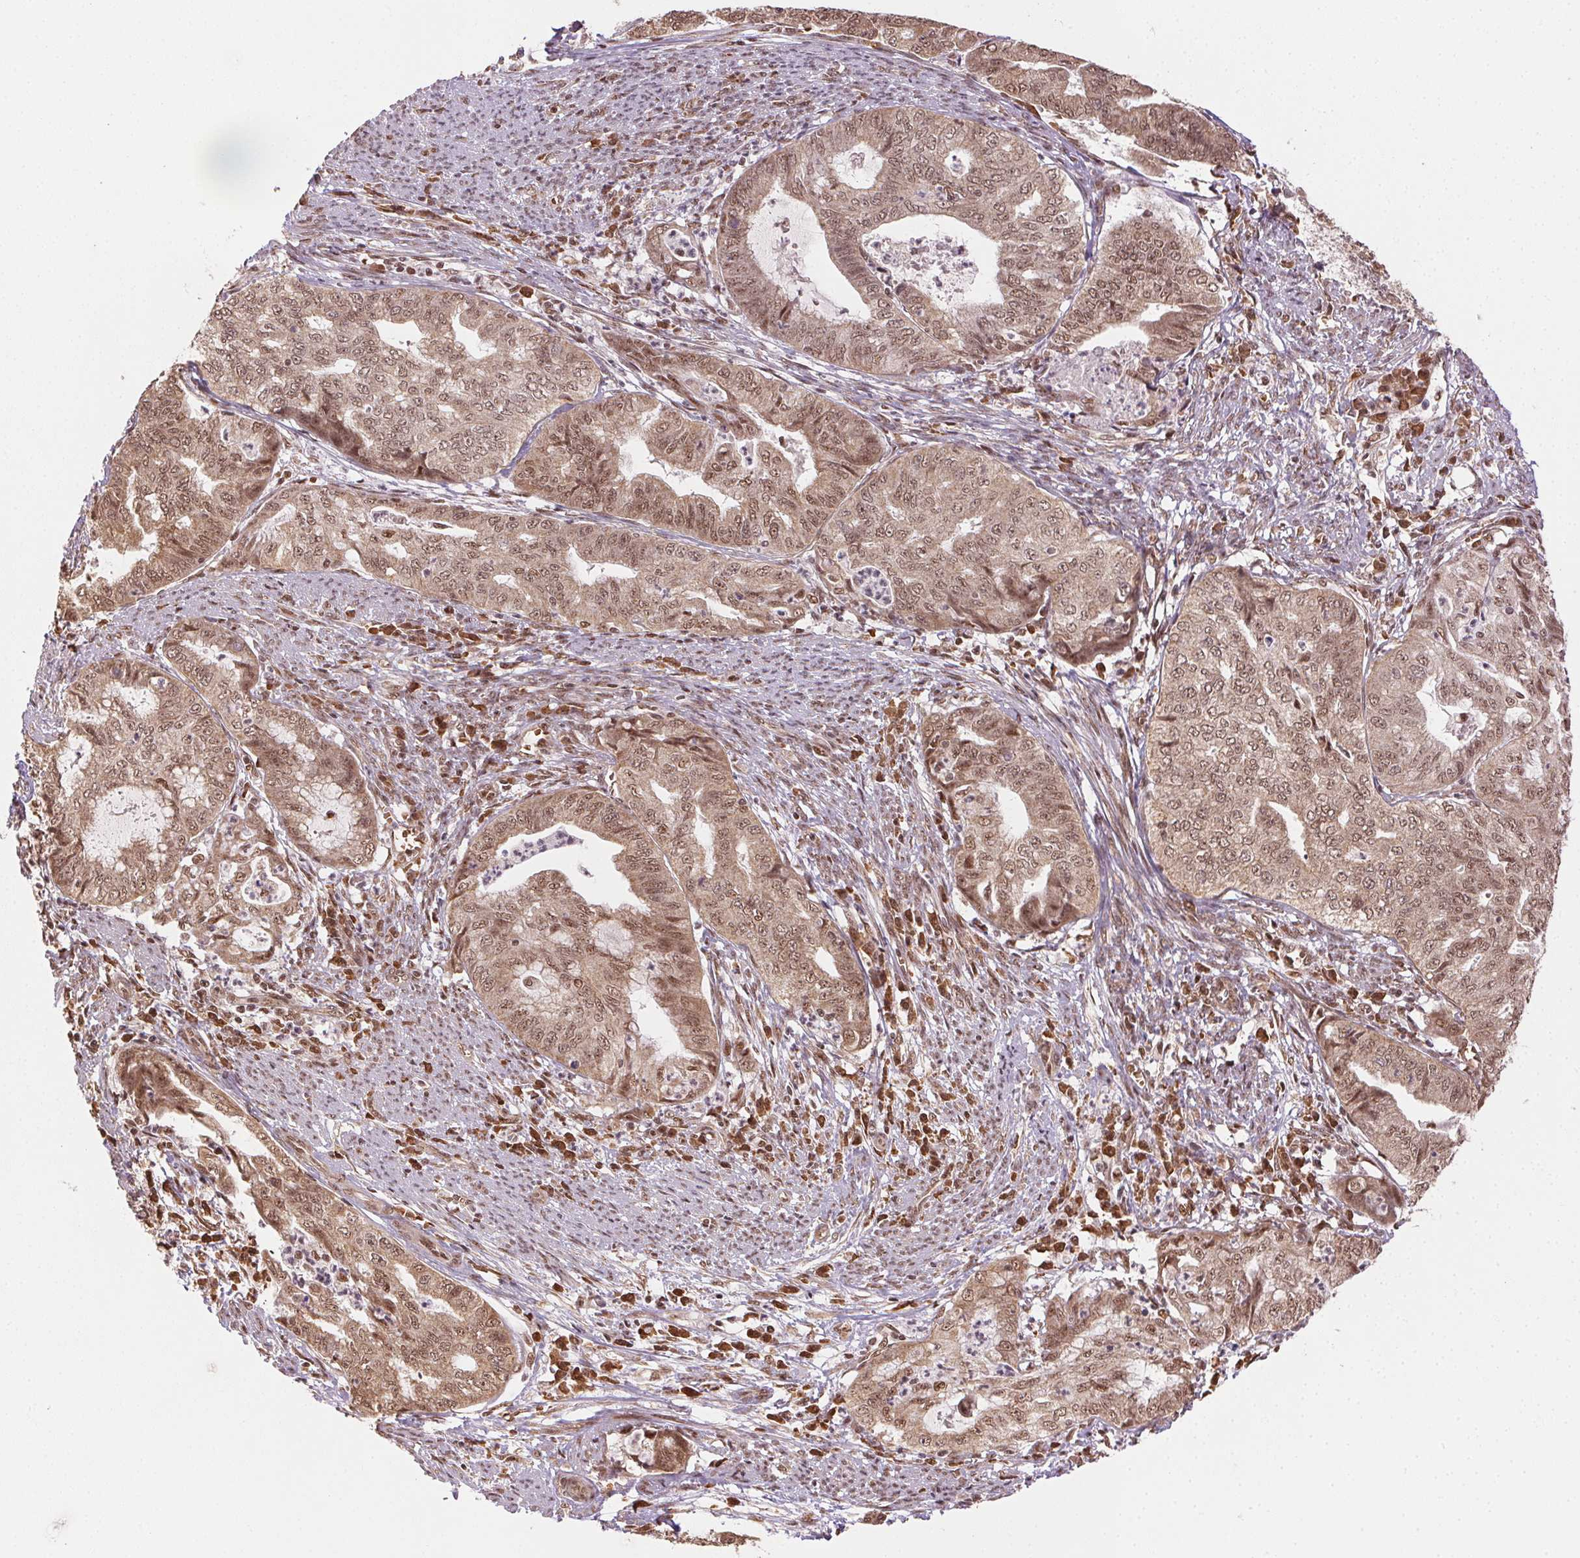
{"staining": {"intensity": "moderate", "quantity": "25%-75%", "location": "cytoplasmic/membranous,nuclear"}, "tissue": "endometrial cancer", "cell_type": "Tumor cells", "image_type": "cancer", "snomed": [{"axis": "morphology", "description": "Adenocarcinoma, NOS"}, {"axis": "topography", "description": "Endometrium"}], "caption": "Immunohistochemical staining of endometrial cancer (adenocarcinoma) displays moderate cytoplasmic/membranous and nuclear protein expression in about 25%-75% of tumor cells.", "gene": "TREML4", "patient": {"sex": "female", "age": 79}}